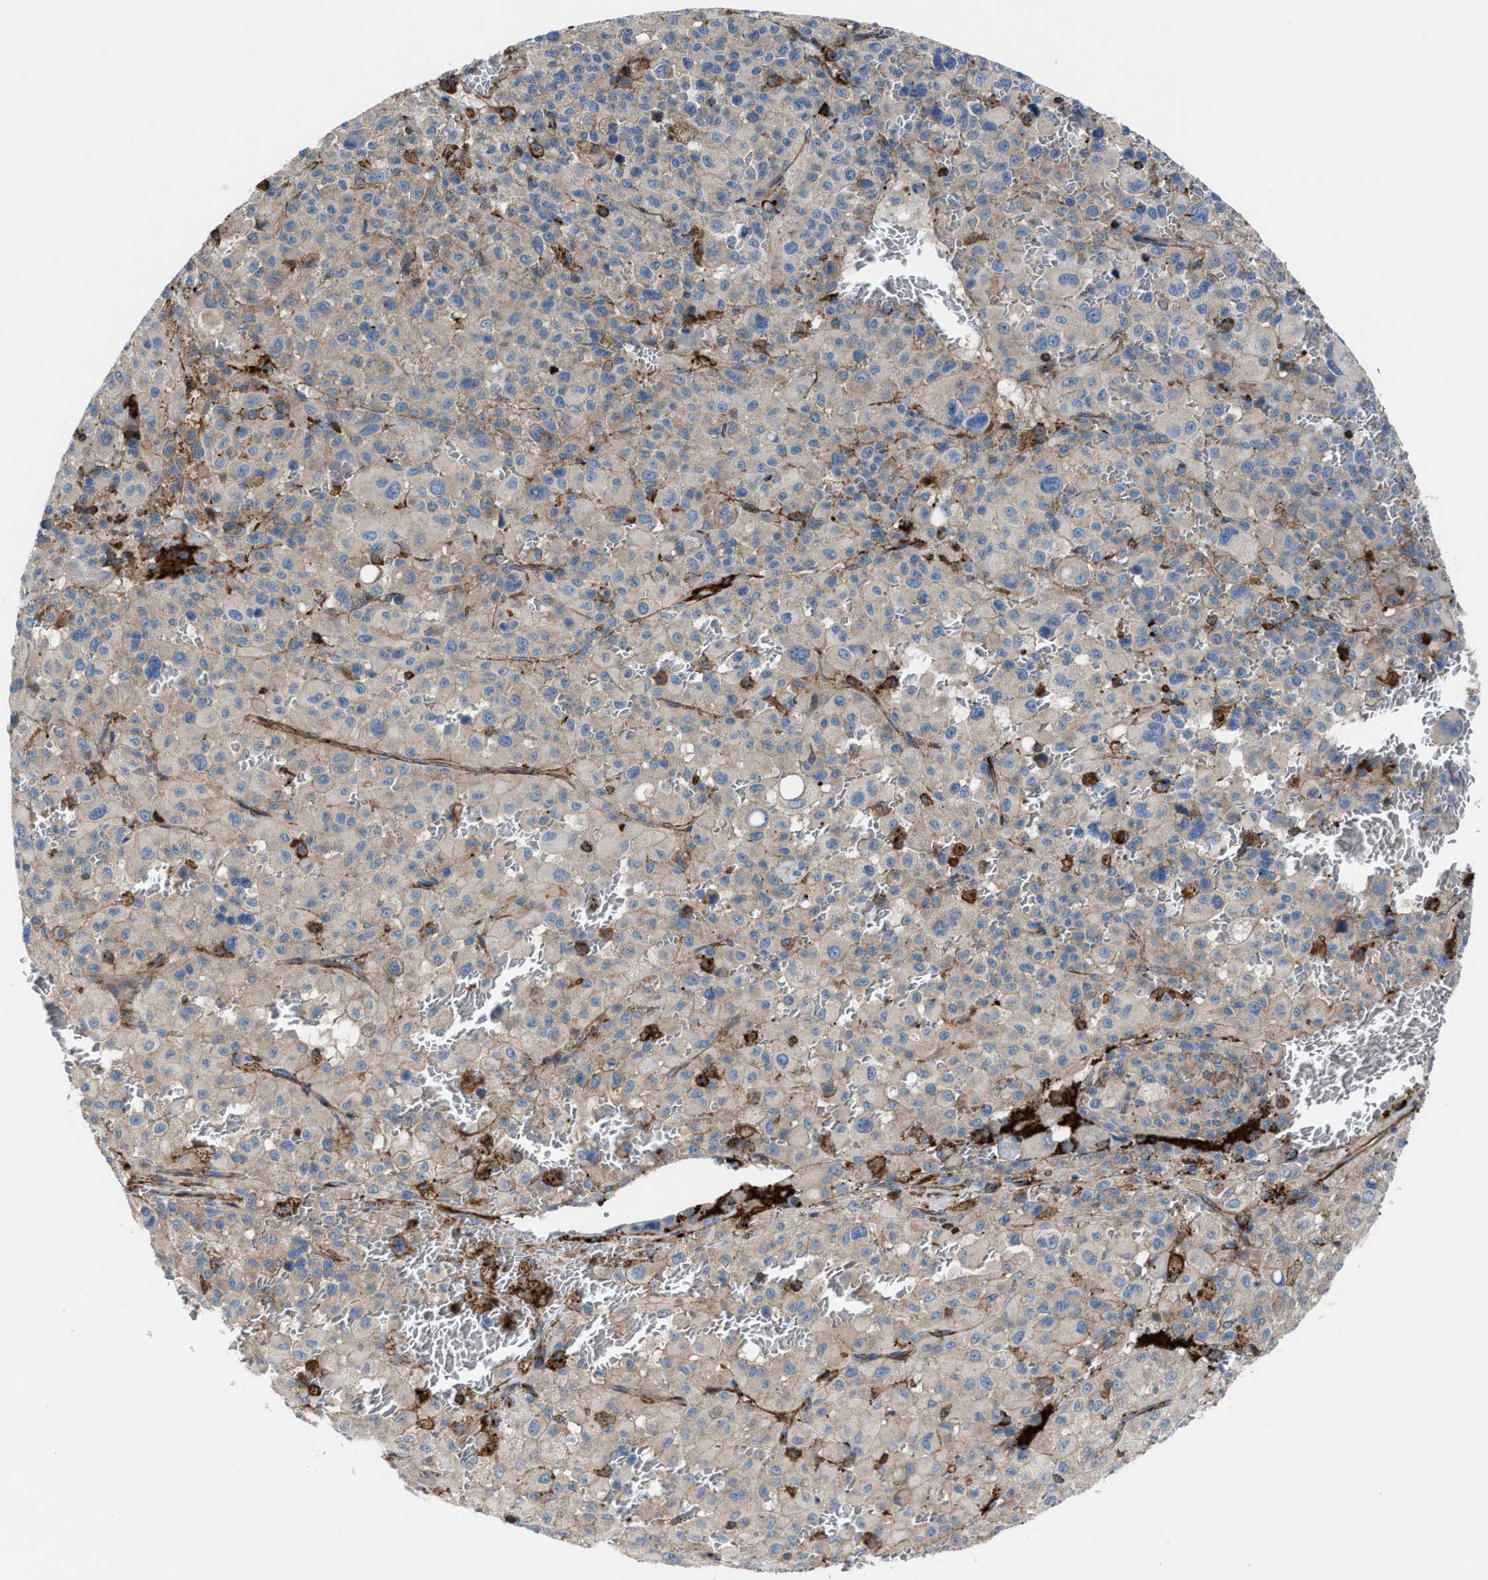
{"staining": {"intensity": "negative", "quantity": "none", "location": "none"}, "tissue": "melanoma", "cell_type": "Tumor cells", "image_type": "cancer", "snomed": [{"axis": "morphology", "description": "Malignant melanoma, Metastatic site"}, {"axis": "topography", "description": "Skin"}], "caption": "Micrograph shows no protein positivity in tumor cells of malignant melanoma (metastatic site) tissue.", "gene": "AGPAT2", "patient": {"sex": "female", "age": 74}}